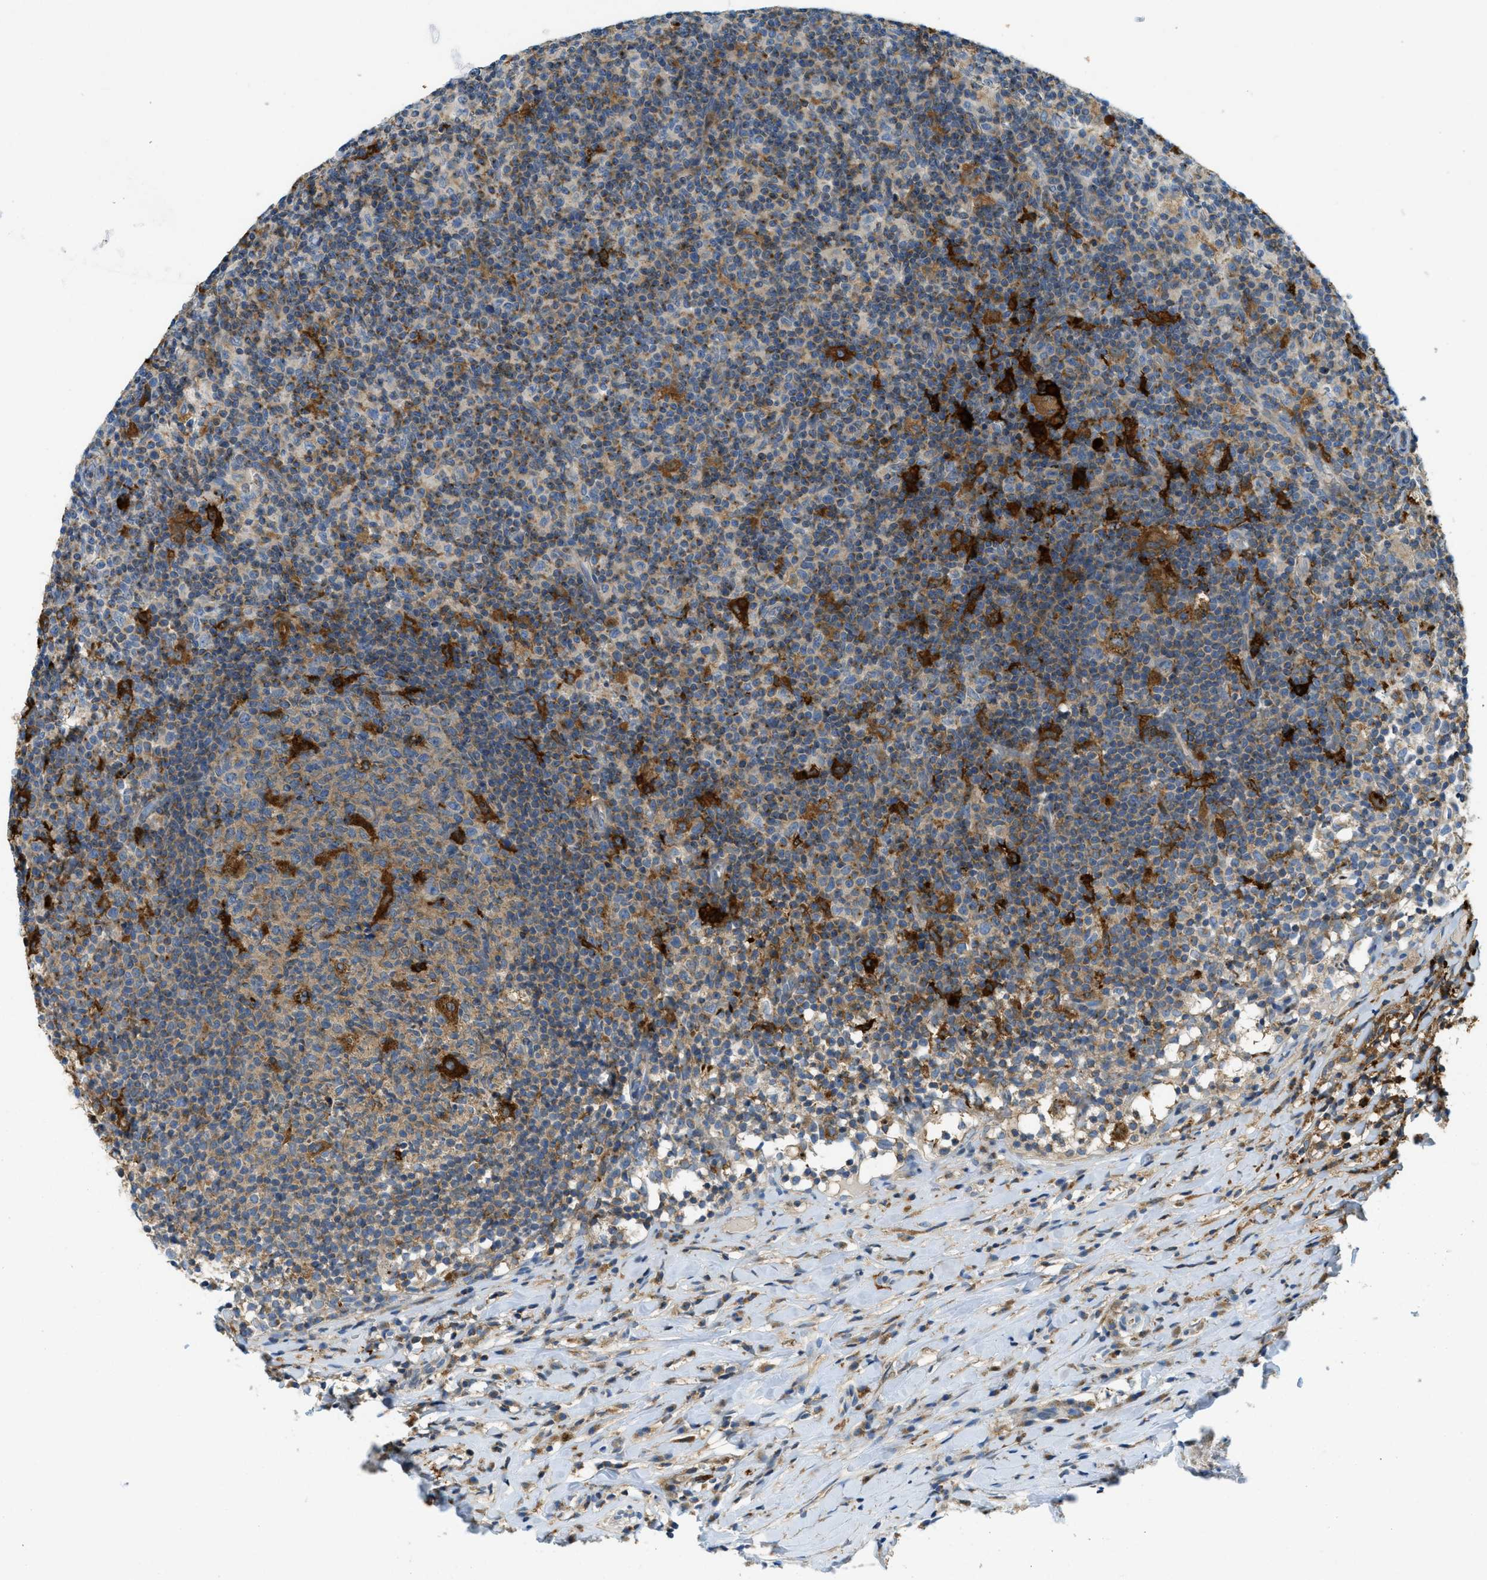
{"staining": {"intensity": "strong", "quantity": "<25%", "location": "cytoplasmic/membranous"}, "tissue": "lymph node", "cell_type": "Germinal center cells", "image_type": "normal", "snomed": [{"axis": "morphology", "description": "Normal tissue, NOS"}, {"axis": "morphology", "description": "Inflammation, NOS"}, {"axis": "topography", "description": "Lymph node"}], "caption": "This histopathology image reveals unremarkable lymph node stained with immunohistochemistry to label a protein in brown. The cytoplasmic/membranous of germinal center cells show strong positivity for the protein. Nuclei are counter-stained blue.", "gene": "RFFL", "patient": {"sex": "male", "age": 55}}